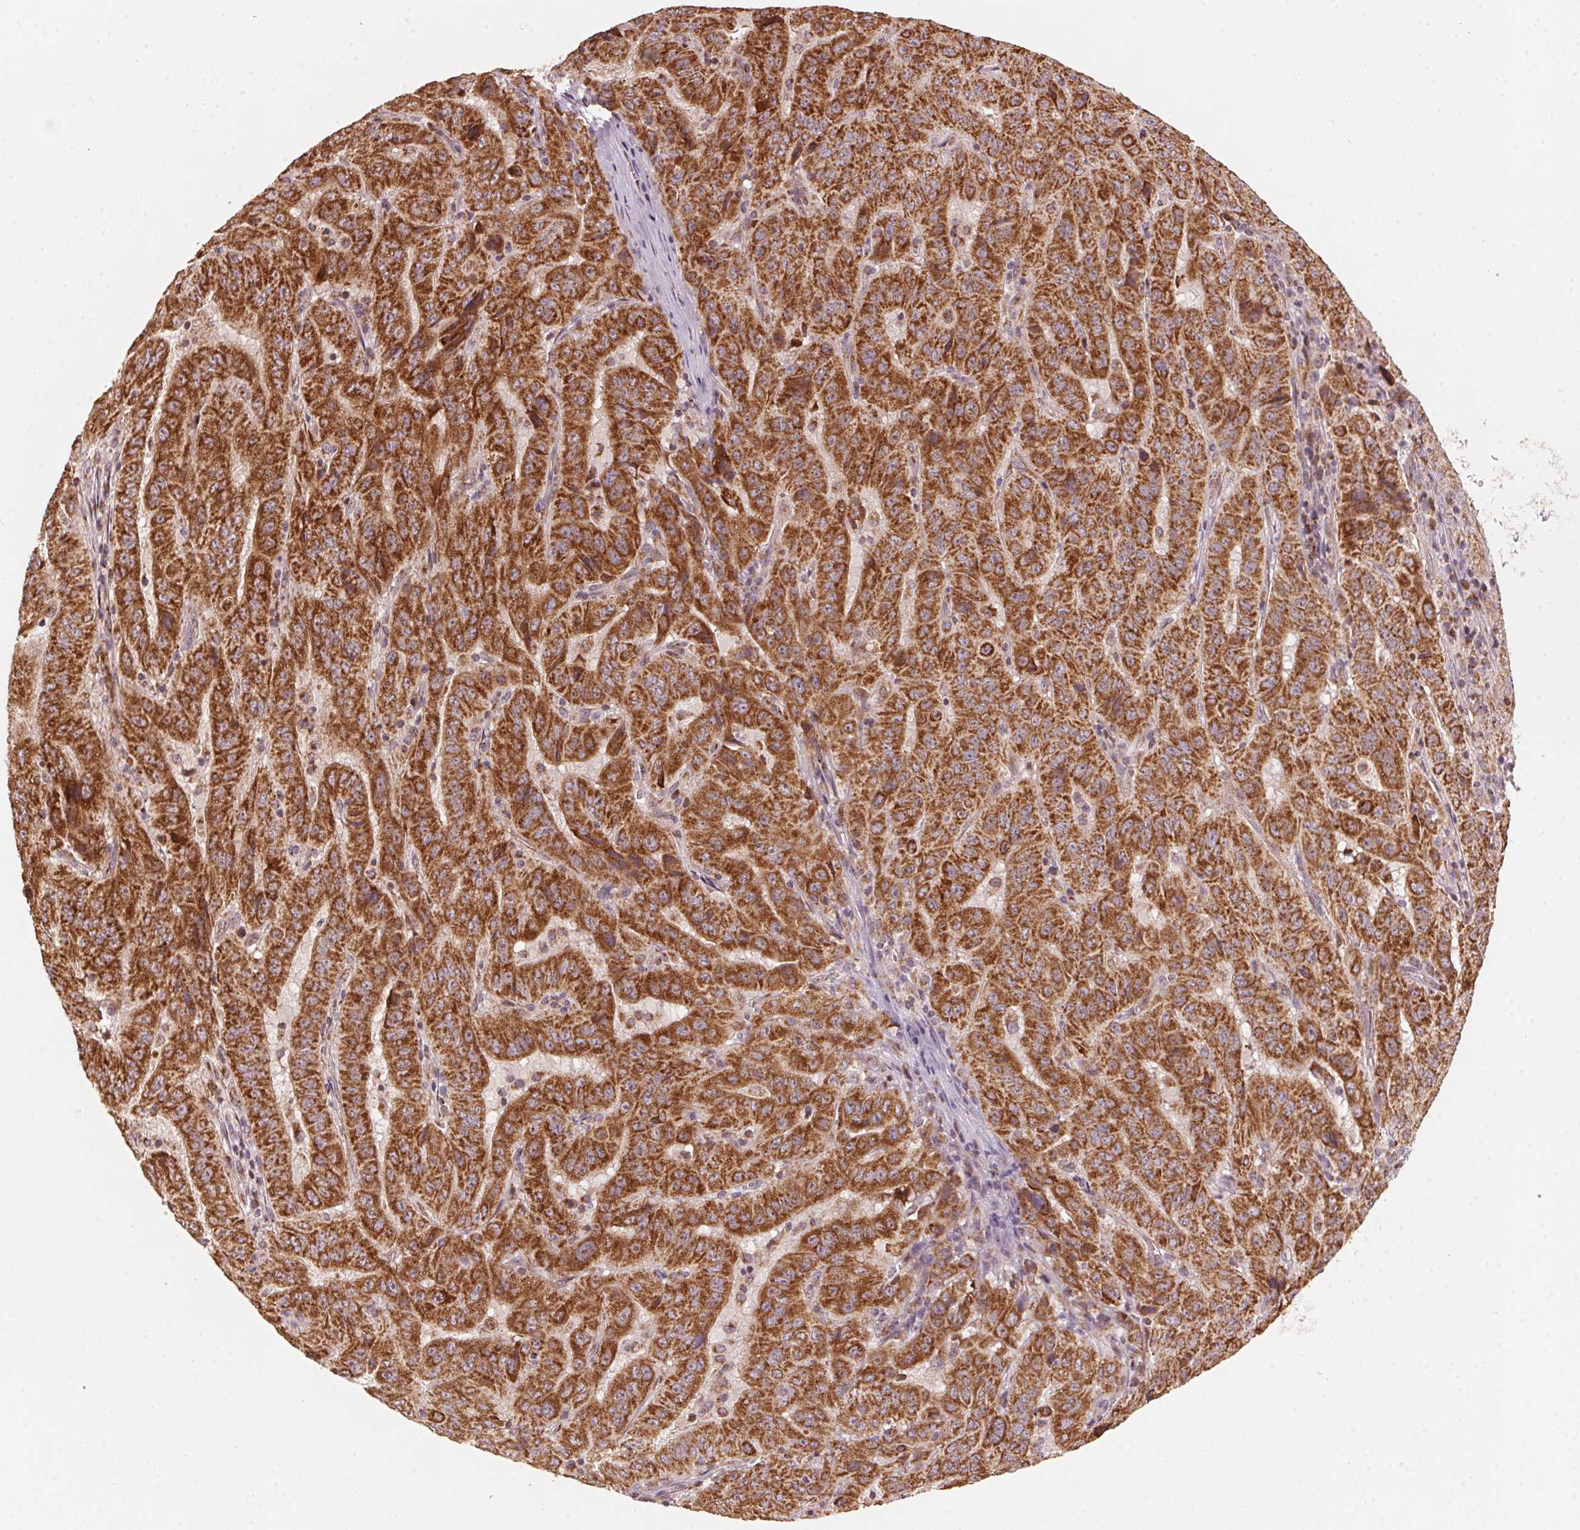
{"staining": {"intensity": "strong", "quantity": ">75%", "location": "cytoplasmic/membranous"}, "tissue": "pancreatic cancer", "cell_type": "Tumor cells", "image_type": "cancer", "snomed": [{"axis": "morphology", "description": "Adenocarcinoma, NOS"}, {"axis": "topography", "description": "Pancreas"}], "caption": "A histopathology image of adenocarcinoma (pancreatic) stained for a protein shows strong cytoplasmic/membranous brown staining in tumor cells.", "gene": "TOMM70", "patient": {"sex": "male", "age": 63}}